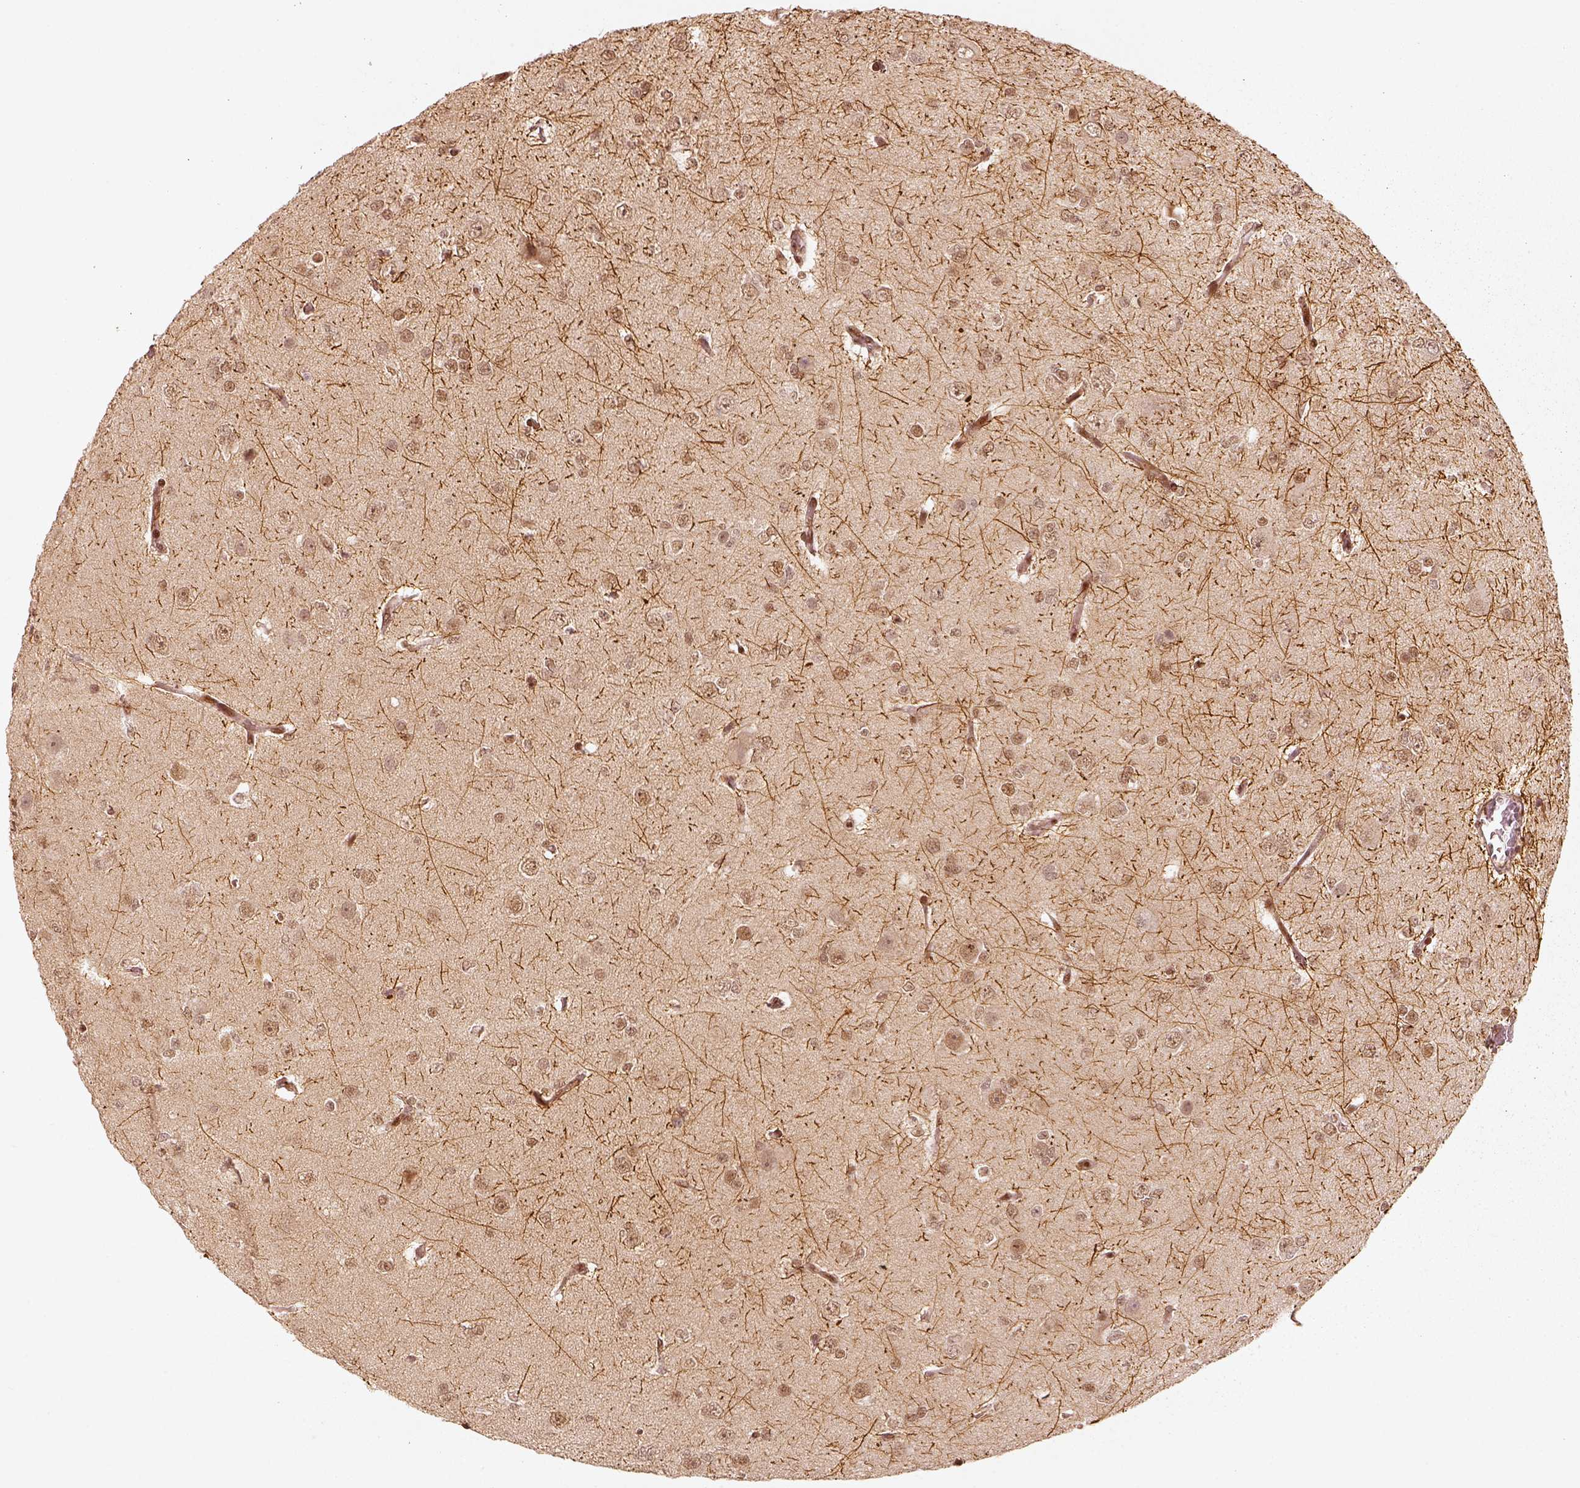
{"staining": {"intensity": "weak", "quantity": ">75%", "location": "nuclear"}, "tissue": "glioma", "cell_type": "Tumor cells", "image_type": "cancer", "snomed": [{"axis": "morphology", "description": "Glioma, malignant, Low grade"}, {"axis": "topography", "description": "Brain"}], "caption": "A micrograph showing weak nuclear positivity in about >75% of tumor cells in malignant glioma (low-grade), as visualized by brown immunohistochemical staining.", "gene": "GMEB2", "patient": {"sex": "male", "age": 27}}